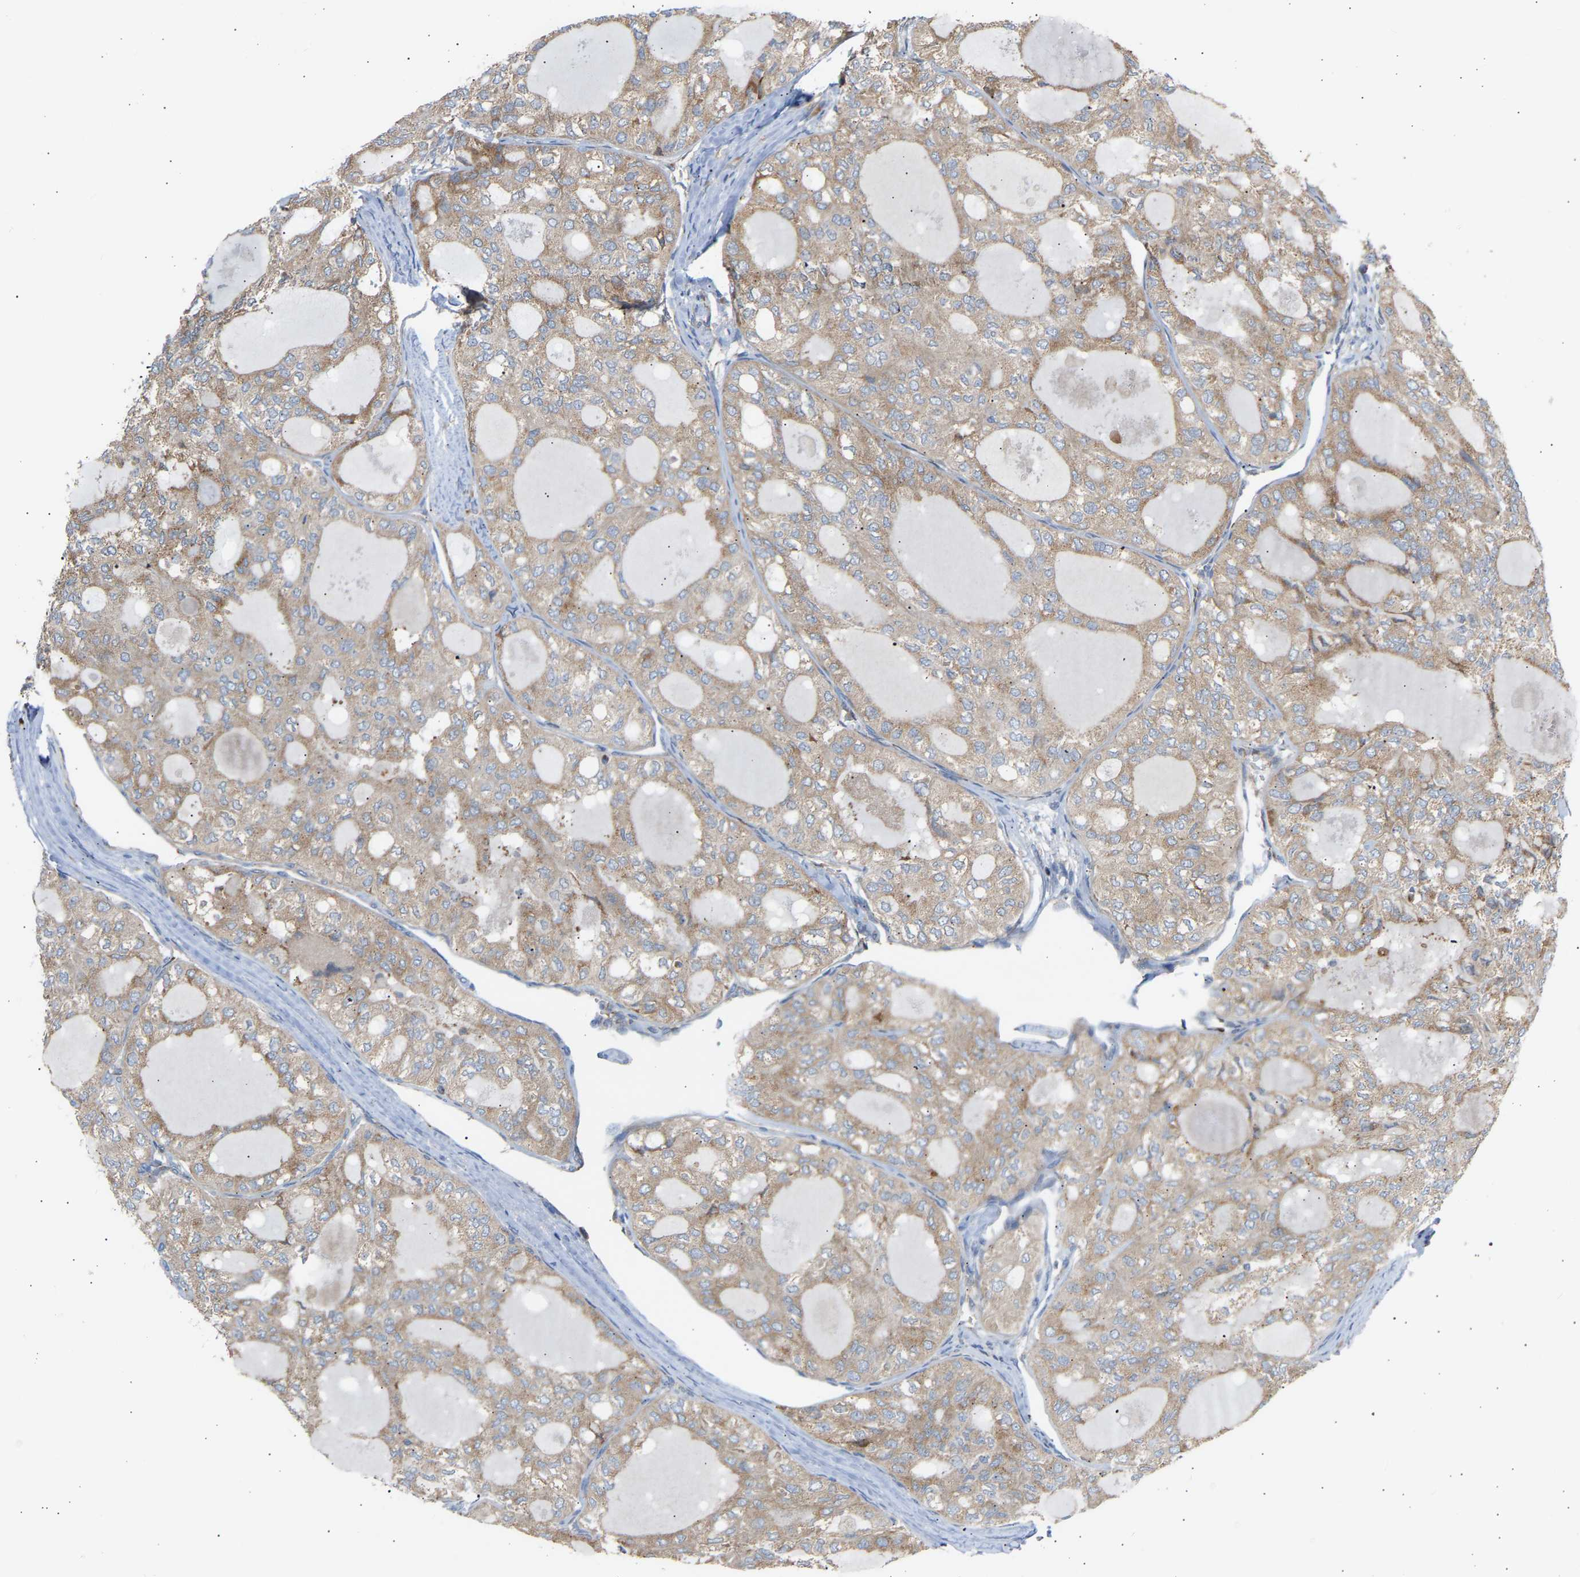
{"staining": {"intensity": "weak", "quantity": ">75%", "location": "cytoplasmic/membranous"}, "tissue": "thyroid cancer", "cell_type": "Tumor cells", "image_type": "cancer", "snomed": [{"axis": "morphology", "description": "Follicular adenoma carcinoma, NOS"}, {"axis": "topography", "description": "Thyroid gland"}], "caption": "IHC staining of follicular adenoma carcinoma (thyroid), which exhibits low levels of weak cytoplasmic/membranous staining in about >75% of tumor cells indicating weak cytoplasmic/membranous protein positivity. The staining was performed using DAB (3,3'-diaminobenzidine) (brown) for protein detection and nuclei were counterstained in hematoxylin (blue).", "gene": "GCN1", "patient": {"sex": "male", "age": 75}}